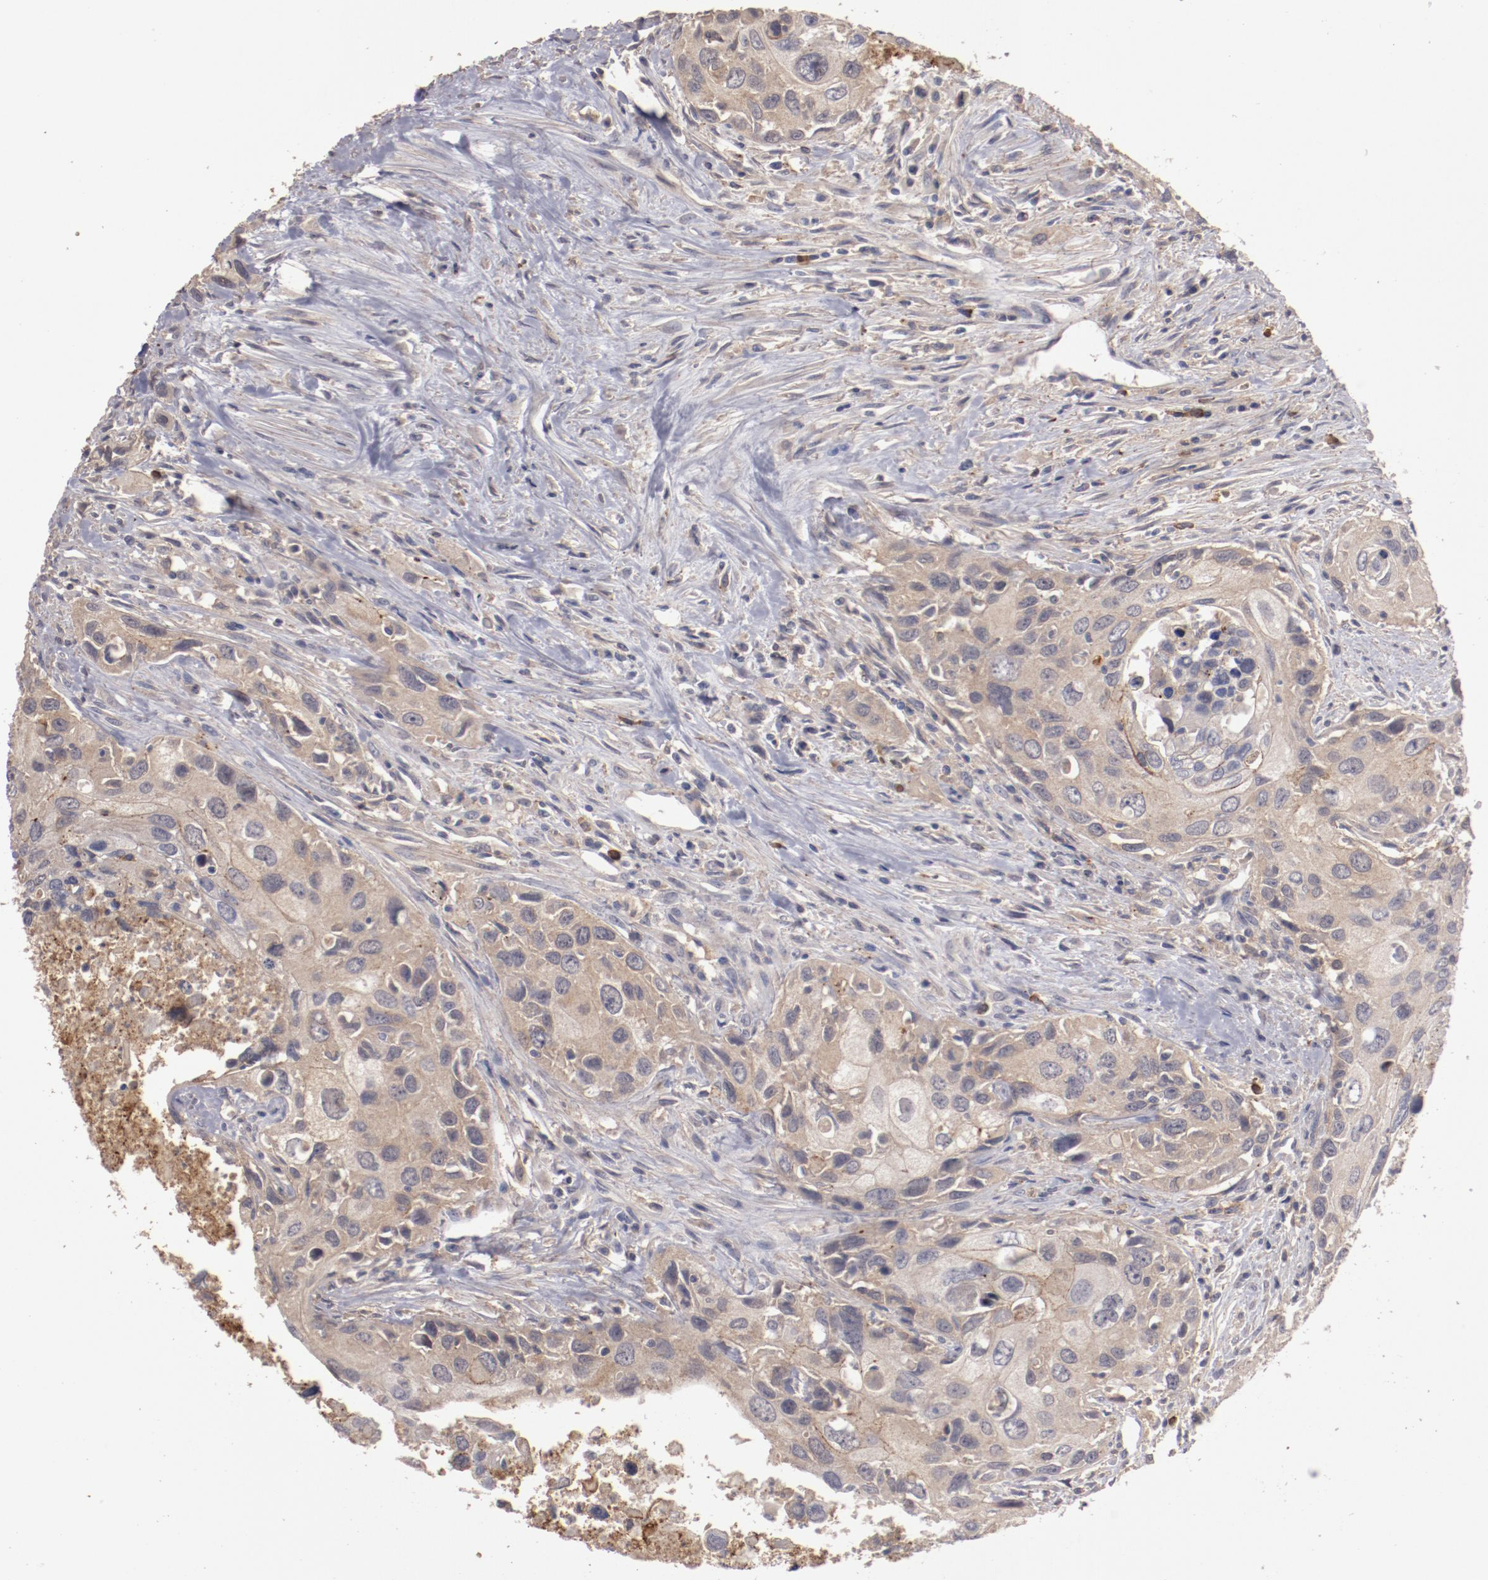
{"staining": {"intensity": "moderate", "quantity": ">75%", "location": "cytoplasmic/membranous"}, "tissue": "urothelial cancer", "cell_type": "Tumor cells", "image_type": "cancer", "snomed": [{"axis": "morphology", "description": "Urothelial carcinoma, High grade"}, {"axis": "topography", "description": "Urinary bladder"}], "caption": "Approximately >75% of tumor cells in urothelial carcinoma (high-grade) show moderate cytoplasmic/membranous protein positivity as visualized by brown immunohistochemical staining.", "gene": "LRRC75B", "patient": {"sex": "male", "age": 71}}